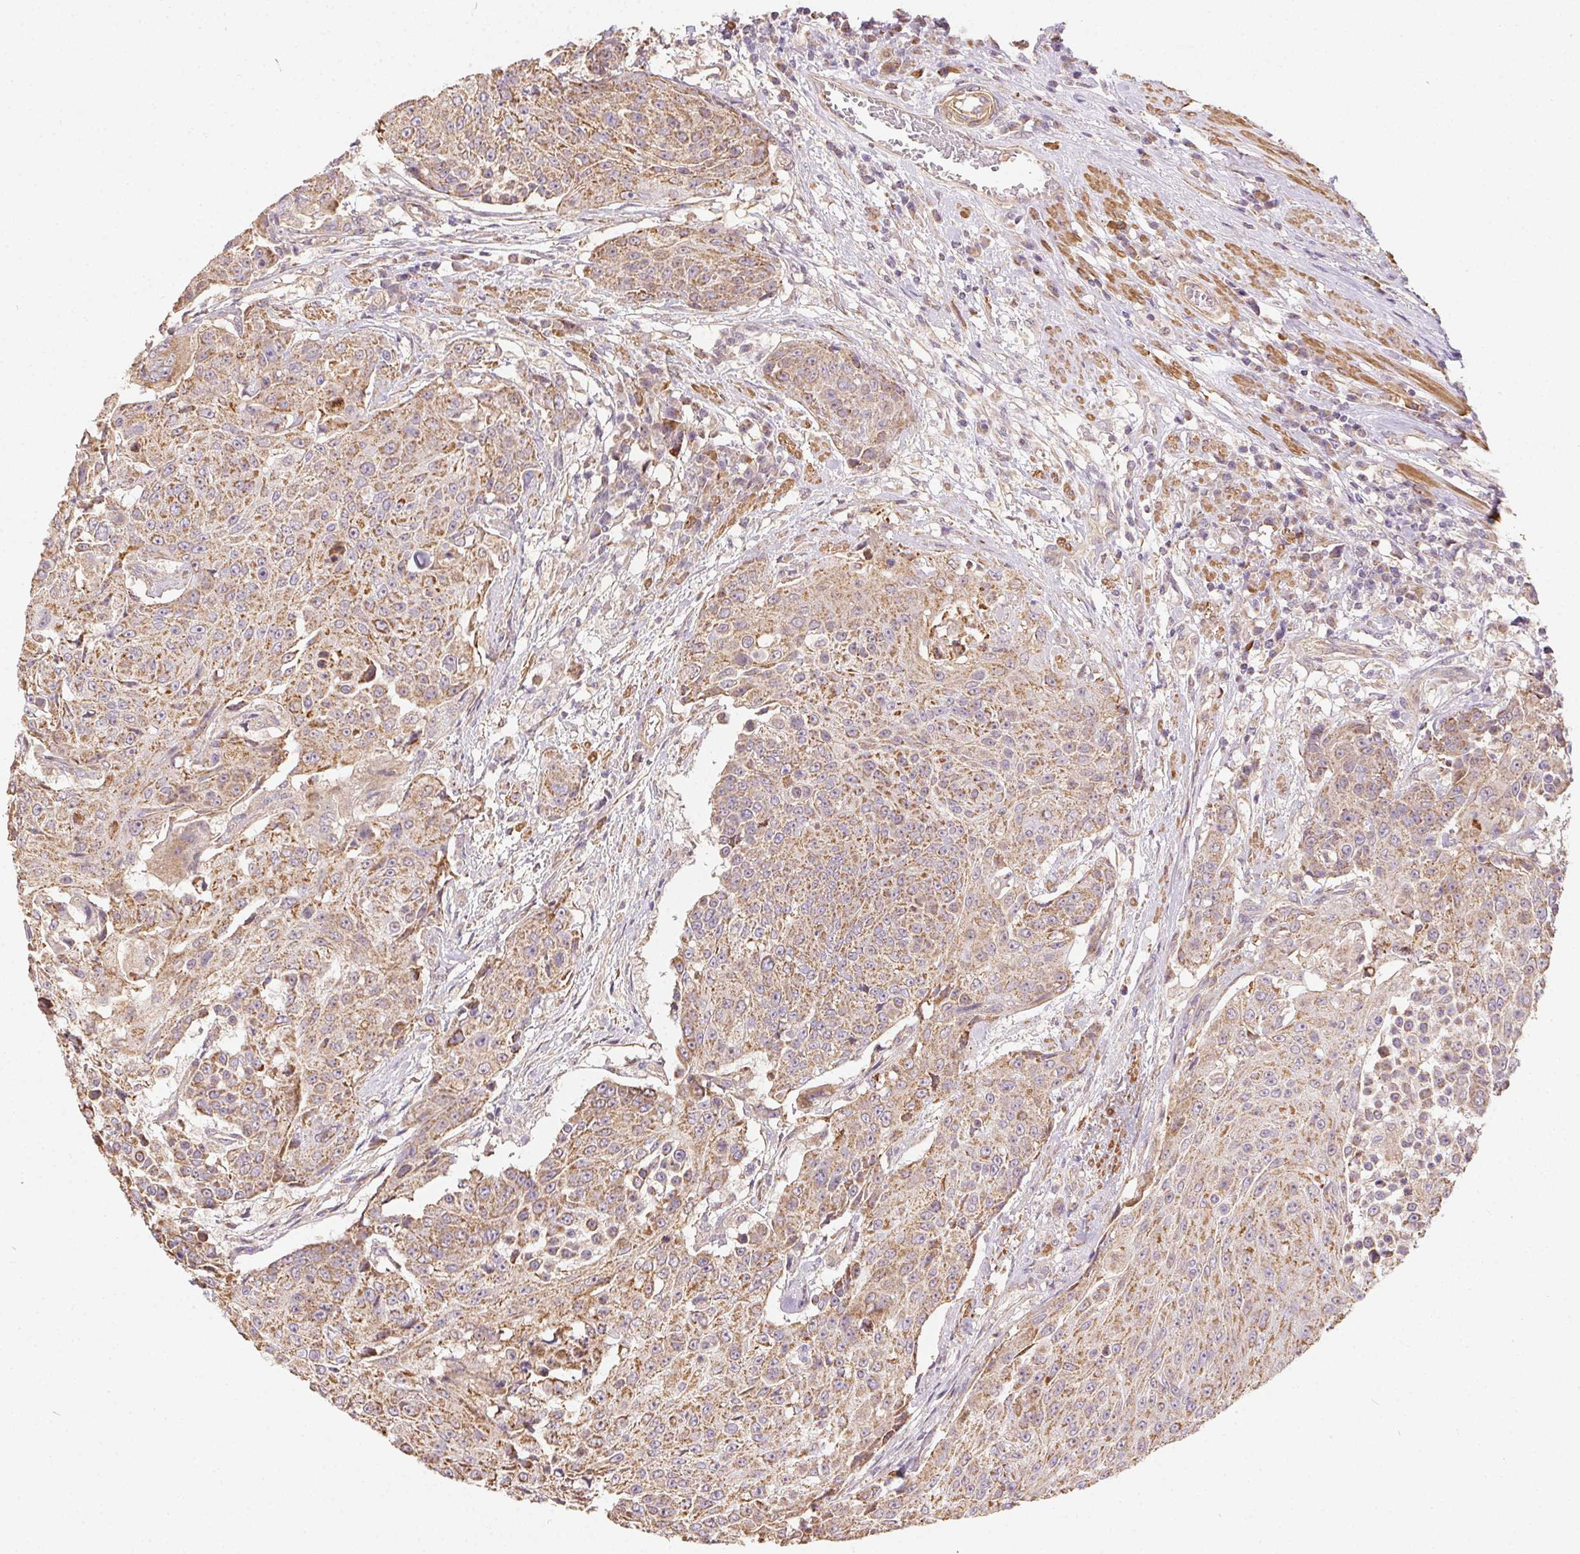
{"staining": {"intensity": "moderate", "quantity": ">75%", "location": "cytoplasmic/membranous"}, "tissue": "urothelial cancer", "cell_type": "Tumor cells", "image_type": "cancer", "snomed": [{"axis": "morphology", "description": "Urothelial carcinoma, High grade"}, {"axis": "topography", "description": "Urinary bladder"}], "caption": "Human urothelial carcinoma (high-grade) stained with a protein marker displays moderate staining in tumor cells.", "gene": "REV3L", "patient": {"sex": "female", "age": 63}}